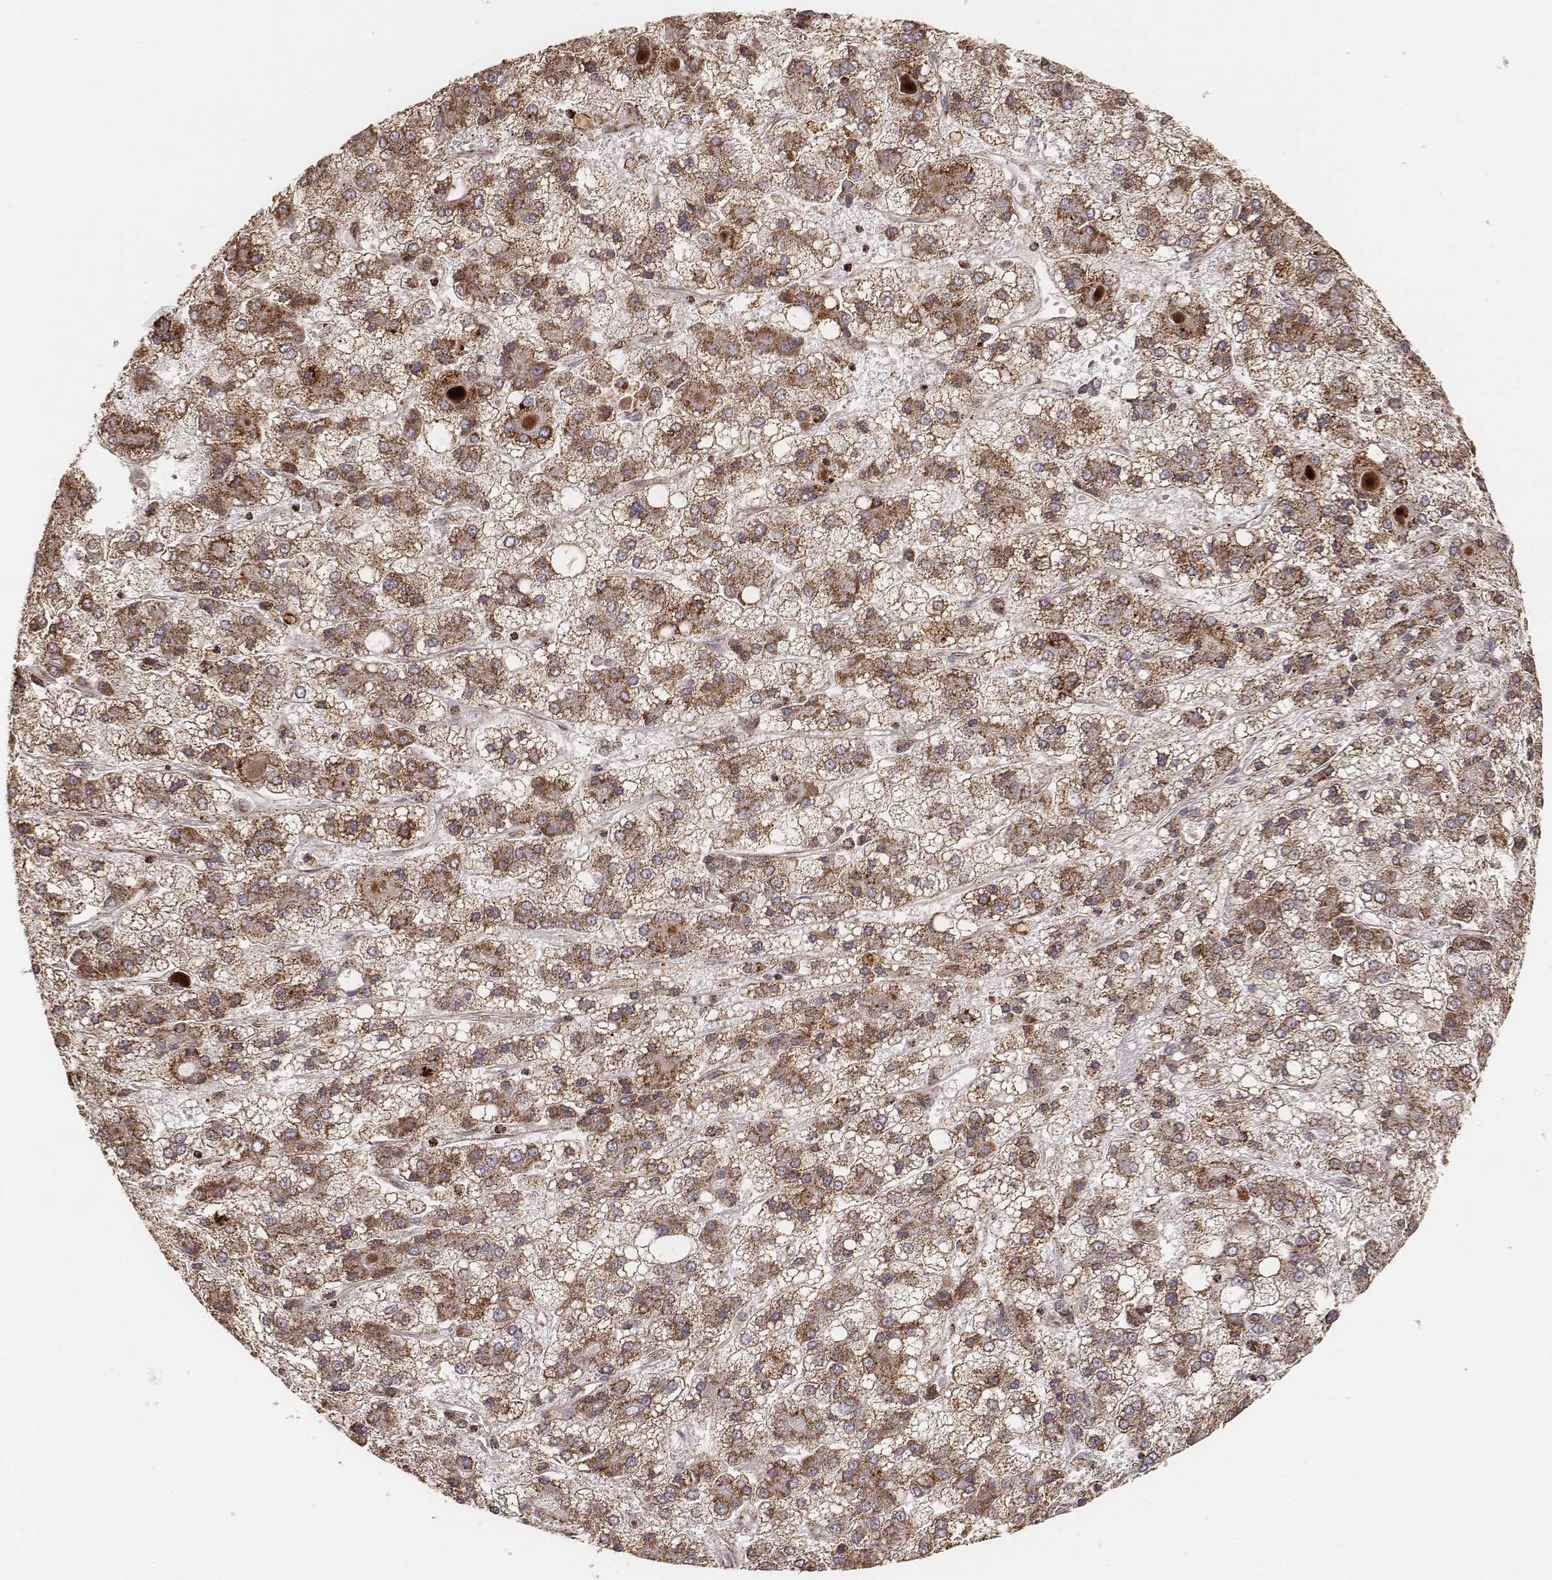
{"staining": {"intensity": "moderate", "quantity": ">75%", "location": "cytoplasmic/membranous"}, "tissue": "liver cancer", "cell_type": "Tumor cells", "image_type": "cancer", "snomed": [{"axis": "morphology", "description": "Carcinoma, Hepatocellular, NOS"}, {"axis": "topography", "description": "Liver"}], "caption": "About >75% of tumor cells in human liver hepatocellular carcinoma demonstrate moderate cytoplasmic/membranous protein expression as visualized by brown immunohistochemical staining.", "gene": "CS", "patient": {"sex": "male", "age": 73}}